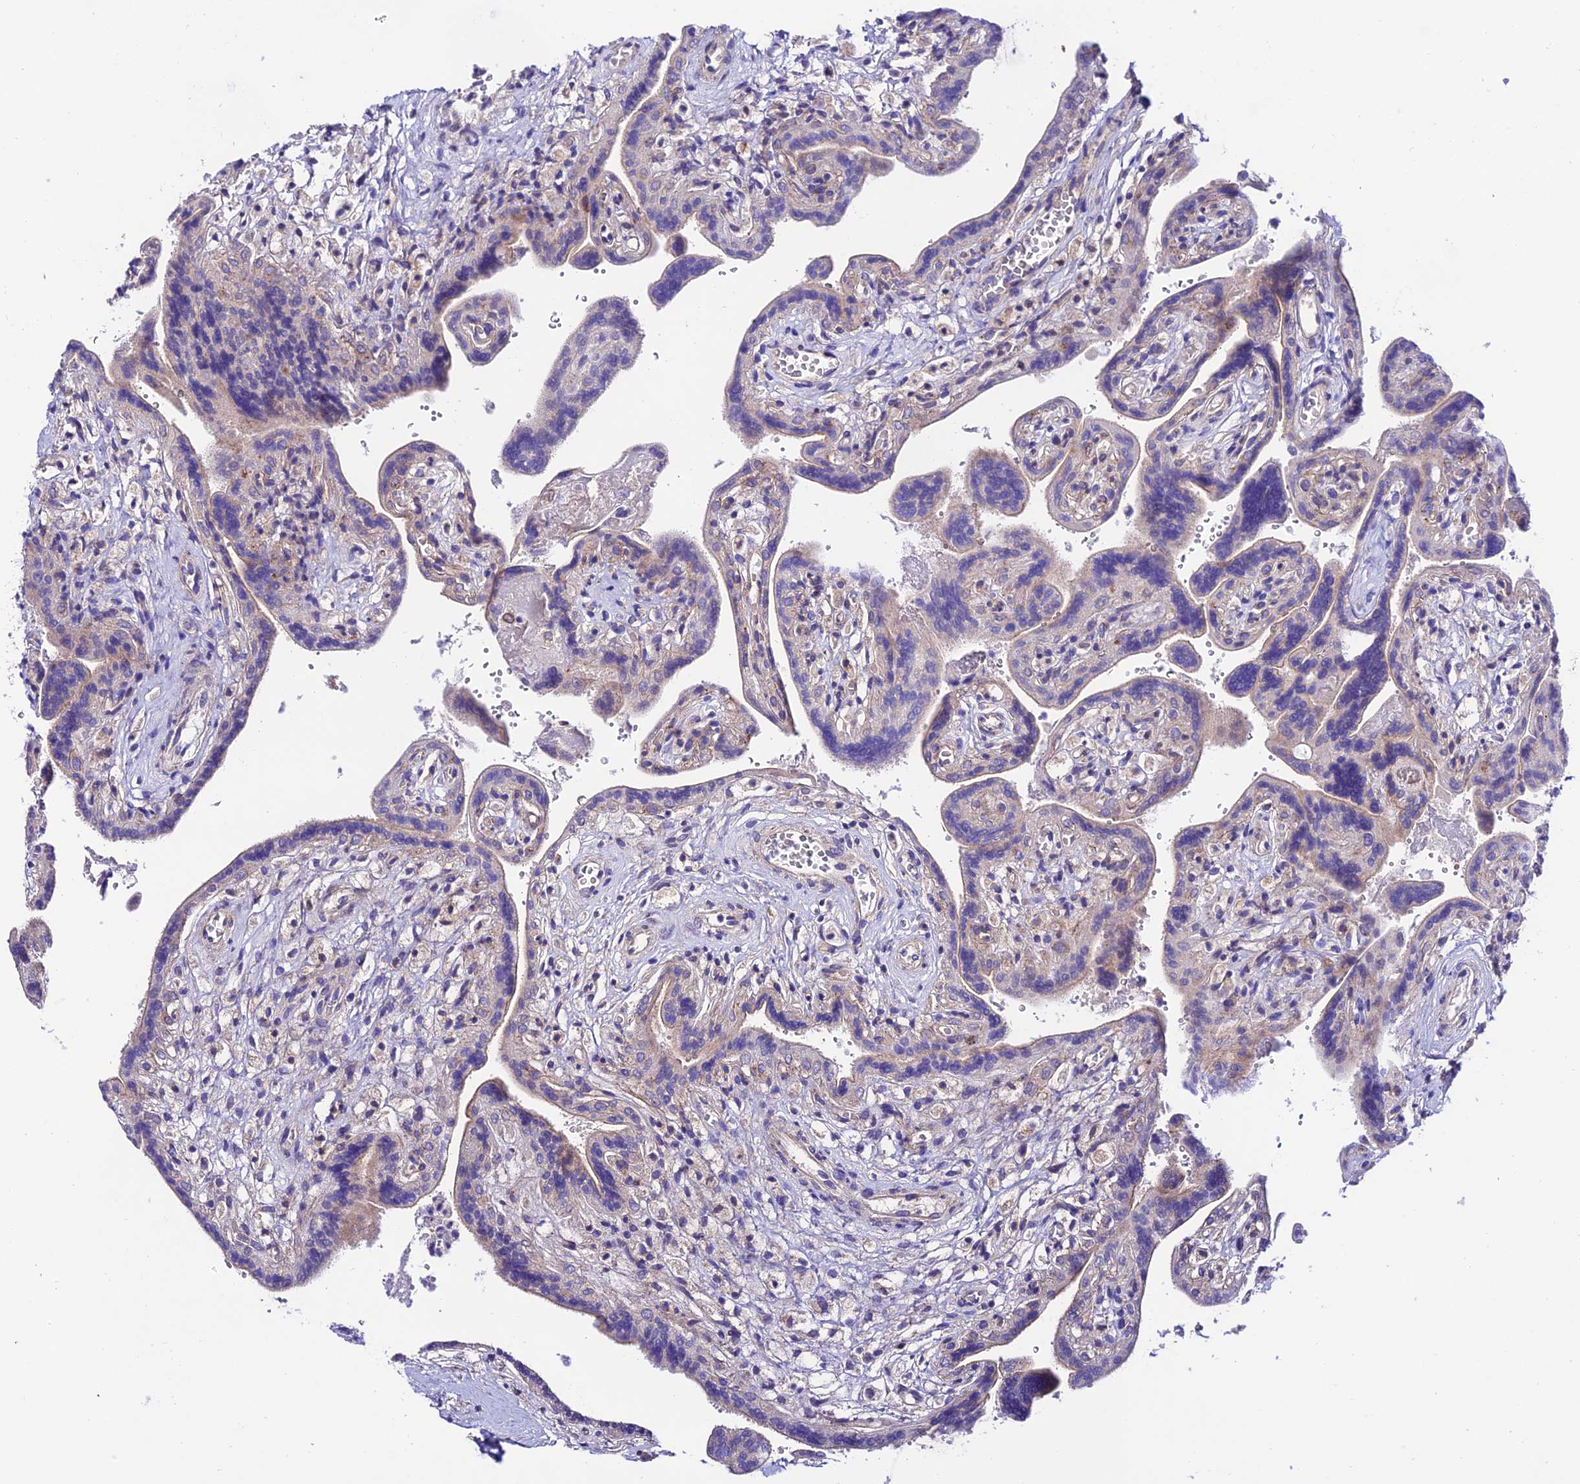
{"staining": {"intensity": "moderate", "quantity": "25%-75%", "location": "cytoplasmic/membranous"}, "tissue": "placenta", "cell_type": "Trophoblastic cells", "image_type": "normal", "snomed": [{"axis": "morphology", "description": "Normal tissue, NOS"}, {"axis": "topography", "description": "Placenta"}], "caption": "Trophoblastic cells exhibit medium levels of moderate cytoplasmic/membranous expression in approximately 25%-75% of cells in unremarkable human placenta. (DAB (3,3'-diaminobenzidine) IHC with brightfield microscopy, high magnification).", "gene": "LACTB2", "patient": {"sex": "female", "age": 37}}